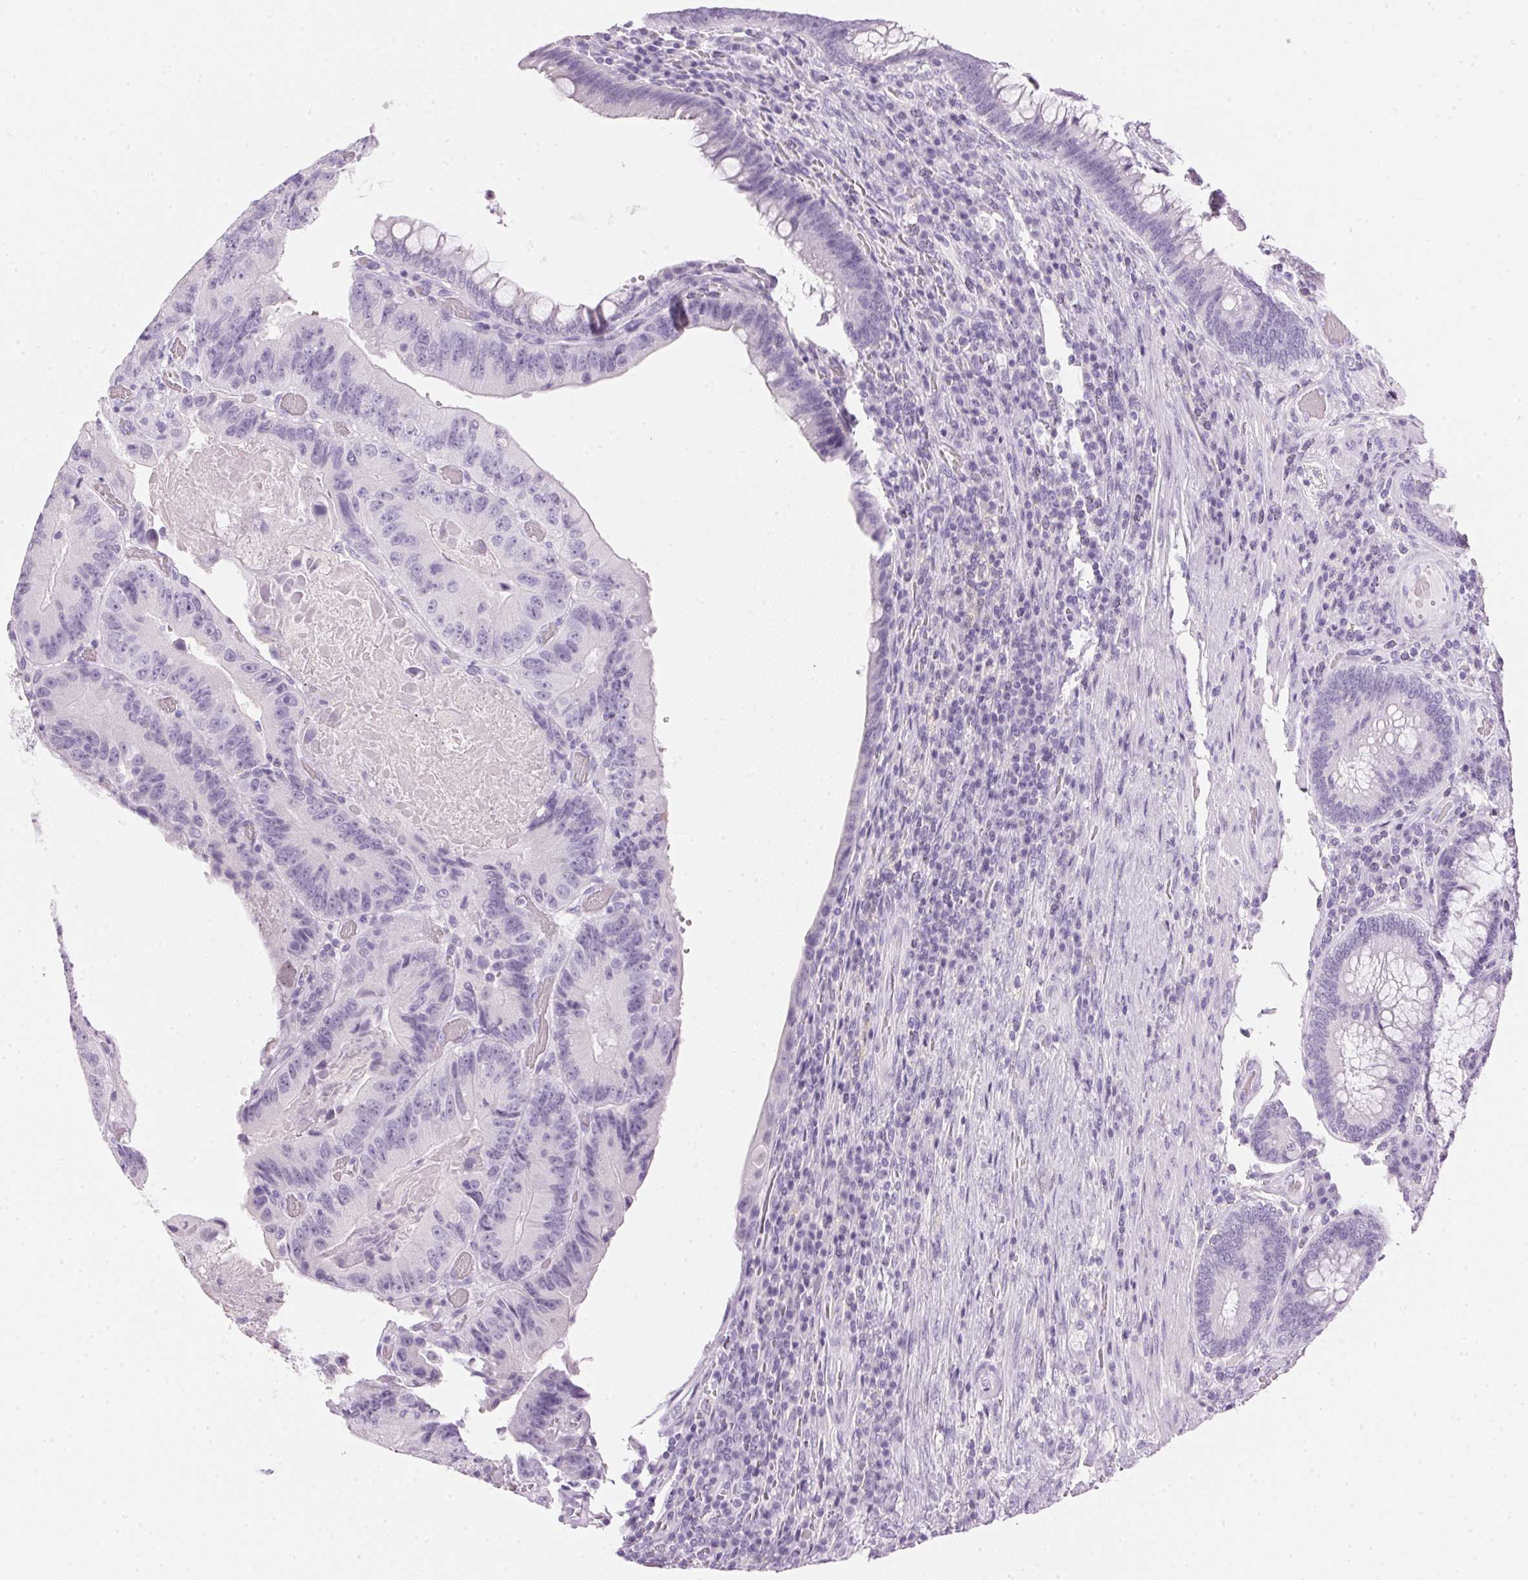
{"staining": {"intensity": "negative", "quantity": "none", "location": "none"}, "tissue": "colorectal cancer", "cell_type": "Tumor cells", "image_type": "cancer", "snomed": [{"axis": "morphology", "description": "Adenocarcinoma, NOS"}, {"axis": "topography", "description": "Colon"}], "caption": "An image of human adenocarcinoma (colorectal) is negative for staining in tumor cells.", "gene": "IGFBP1", "patient": {"sex": "female", "age": 86}}